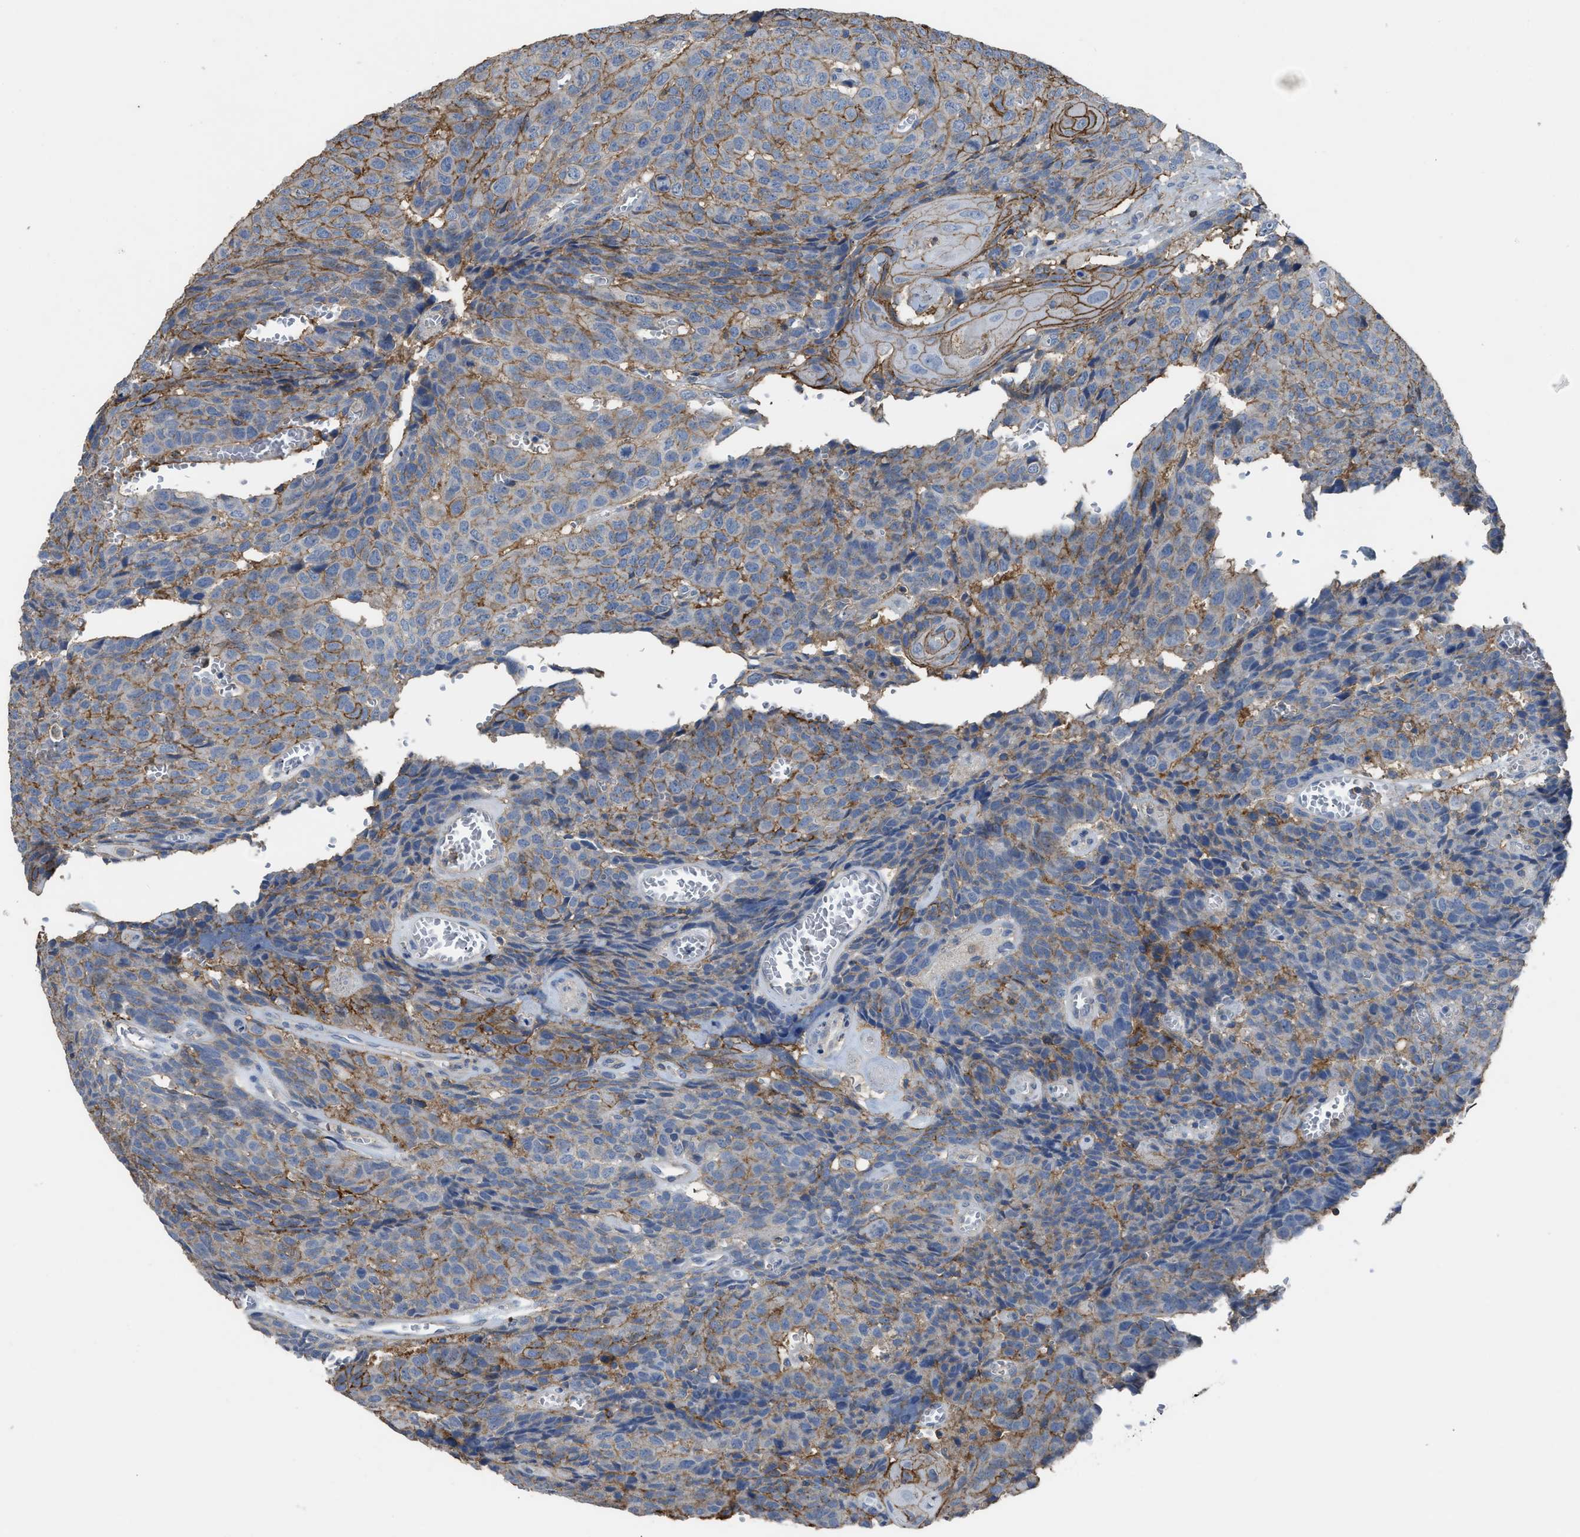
{"staining": {"intensity": "moderate", "quantity": ">75%", "location": "cytoplasmic/membranous"}, "tissue": "head and neck cancer", "cell_type": "Tumor cells", "image_type": "cancer", "snomed": [{"axis": "morphology", "description": "Squamous cell carcinoma, NOS"}, {"axis": "topography", "description": "Head-Neck"}], "caption": "IHC image of neoplastic tissue: human squamous cell carcinoma (head and neck) stained using immunohistochemistry (IHC) demonstrates medium levels of moderate protein expression localized specifically in the cytoplasmic/membranous of tumor cells, appearing as a cytoplasmic/membranous brown color.", "gene": "OR51E1", "patient": {"sex": "male", "age": 66}}